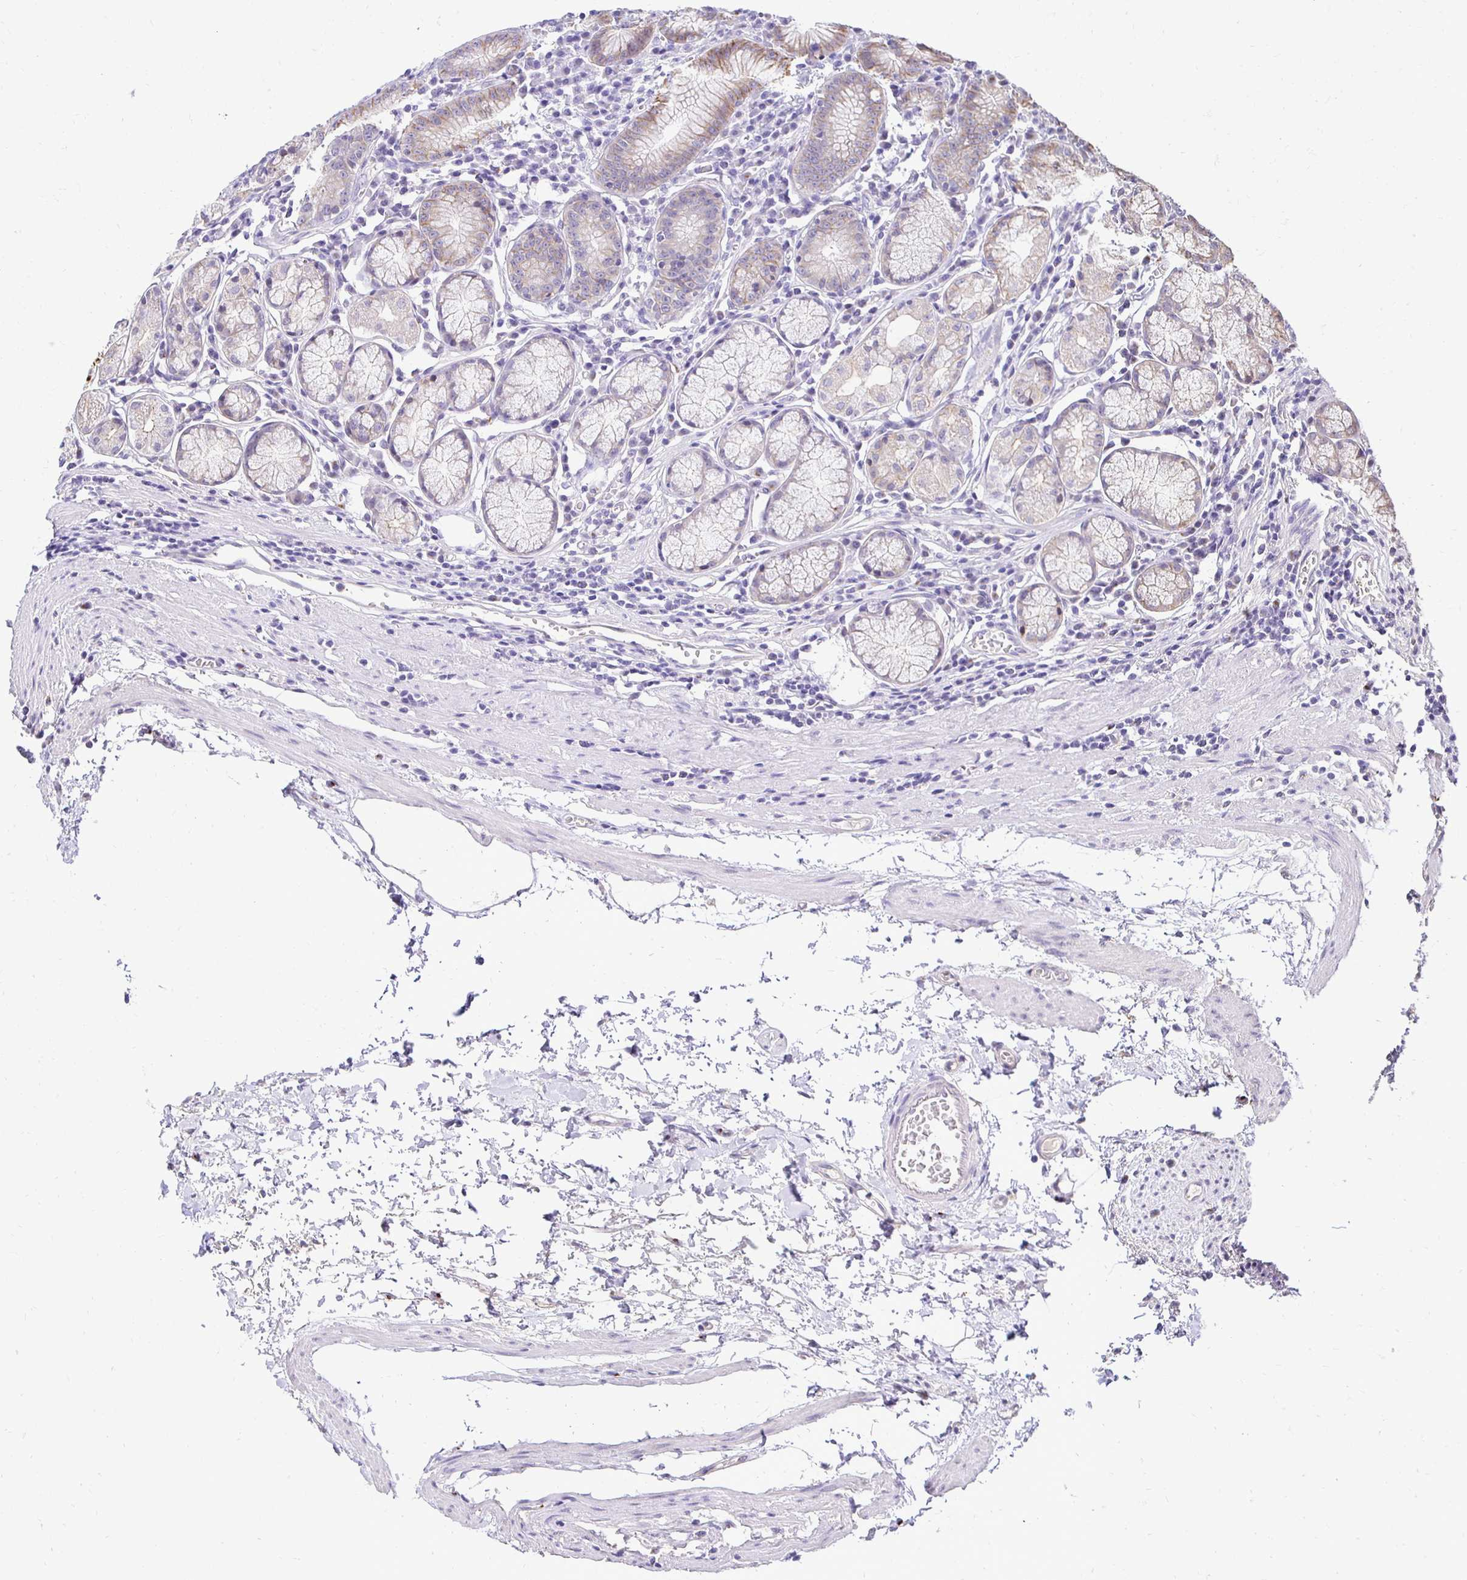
{"staining": {"intensity": "moderate", "quantity": "<25%", "location": "cytoplasmic/membranous"}, "tissue": "stomach", "cell_type": "Glandular cells", "image_type": "normal", "snomed": [{"axis": "morphology", "description": "Normal tissue, NOS"}, {"axis": "topography", "description": "Stomach"}], "caption": "Approximately <25% of glandular cells in unremarkable stomach show moderate cytoplasmic/membranous protein staining as visualized by brown immunohistochemical staining.", "gene": "SLC9A1", "patient": {"sex": "male", "age": 55}}